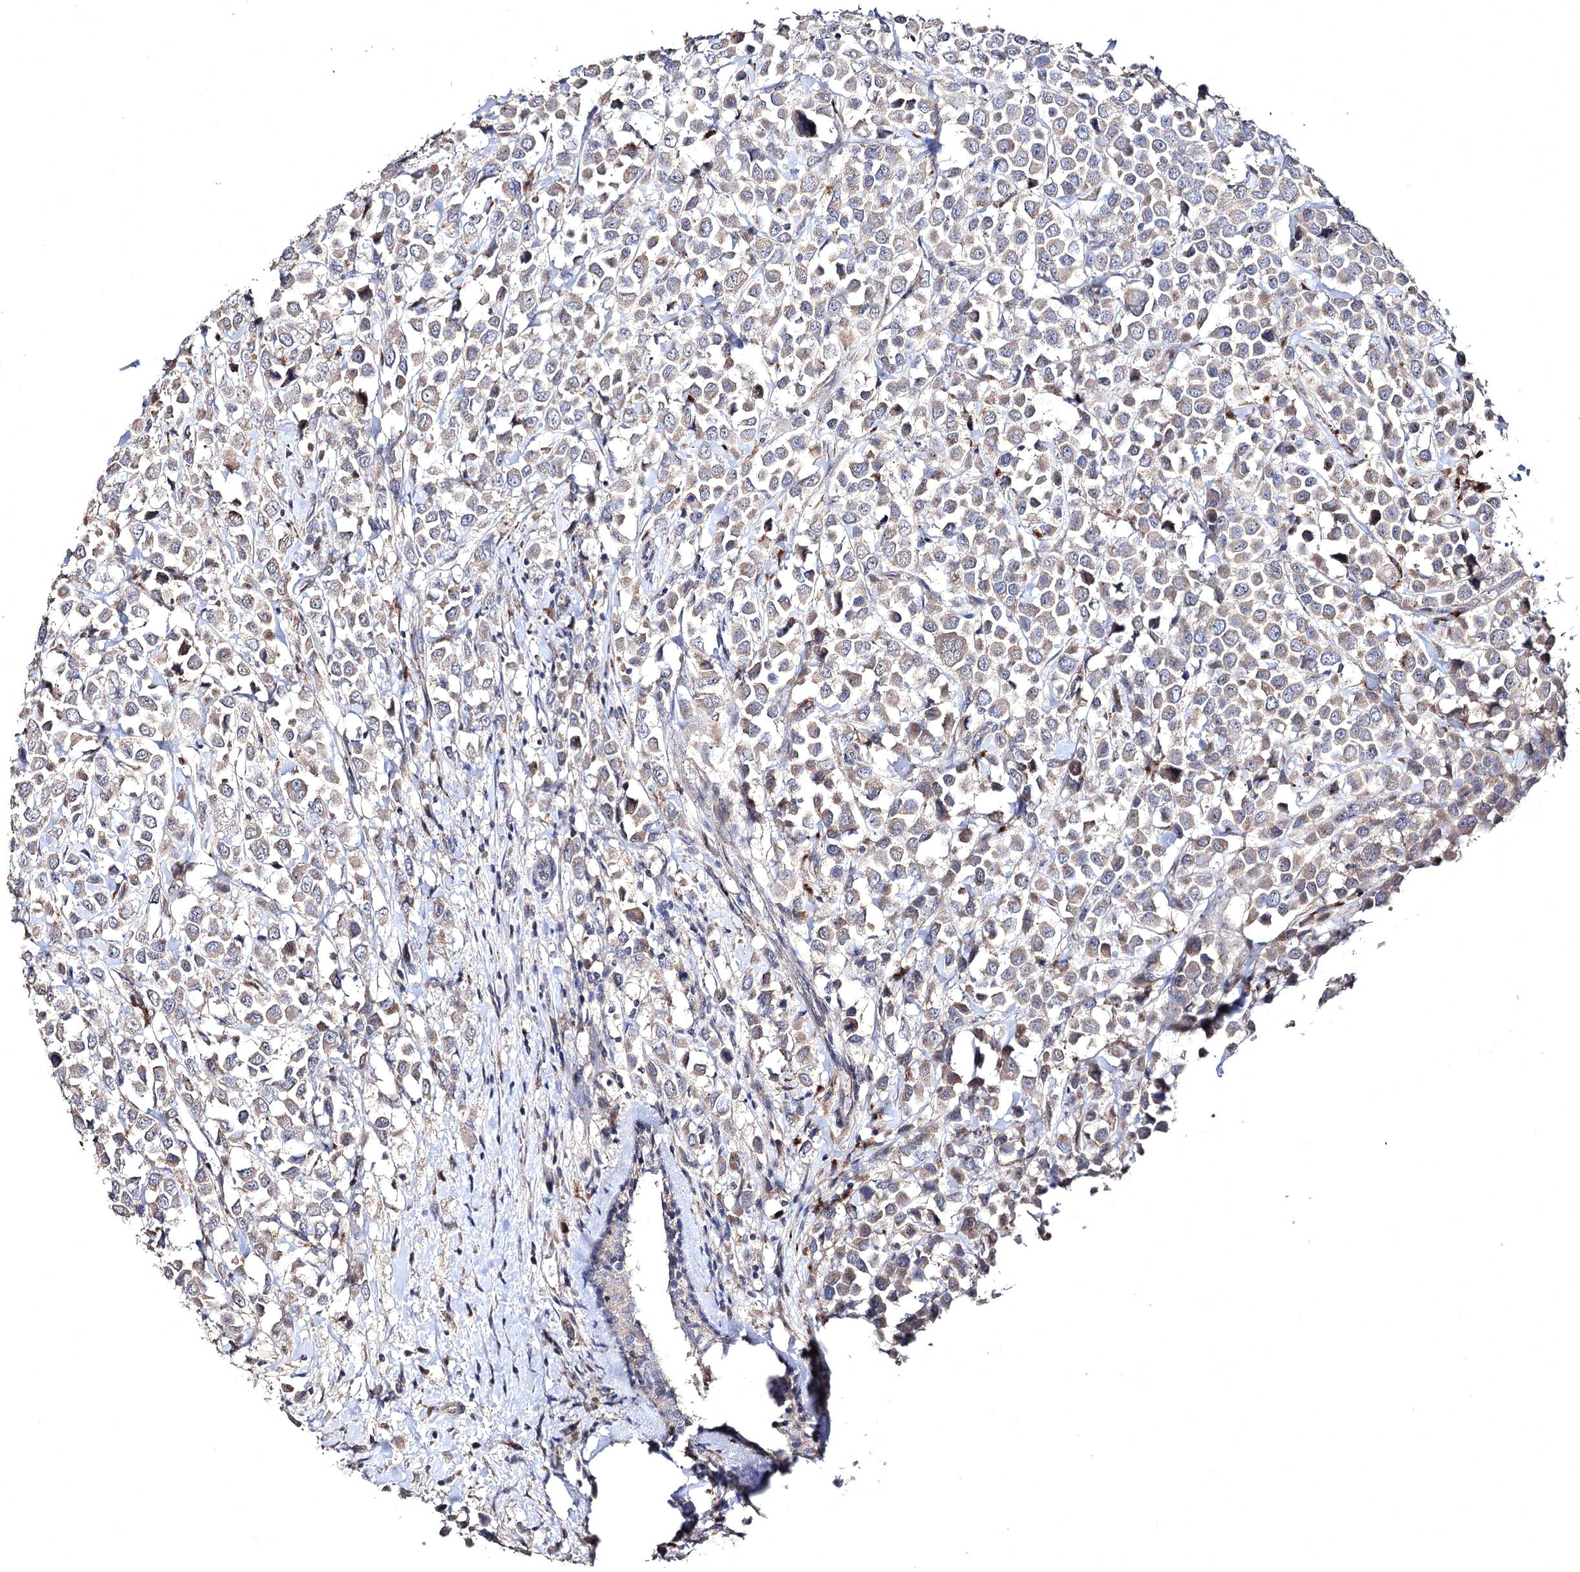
{"staining": {"intensity": "weak", "quantity": ">75%", "location": "cytoplasmic/membranous"}, "tissue": "breast cancer", "cell_type": "Tumor cells", "image_type": "cancer", "snomed": [{"axis": "morphology", "description": "Duct carcinoma"}, {"axis": "topography", "description": "Breast"}], "caption": "Immunohistochemistry (DAB) staining of human breast invasive ductal carcinoma shows weak cytoplasmic/membranous protein staining in approximately >75% of tumor cells. (DAB IHC, brown staining for protein, blue staining for nuclei).", "gene": "SEMA4G", "patient": {"sex": "female", "age": 61}}